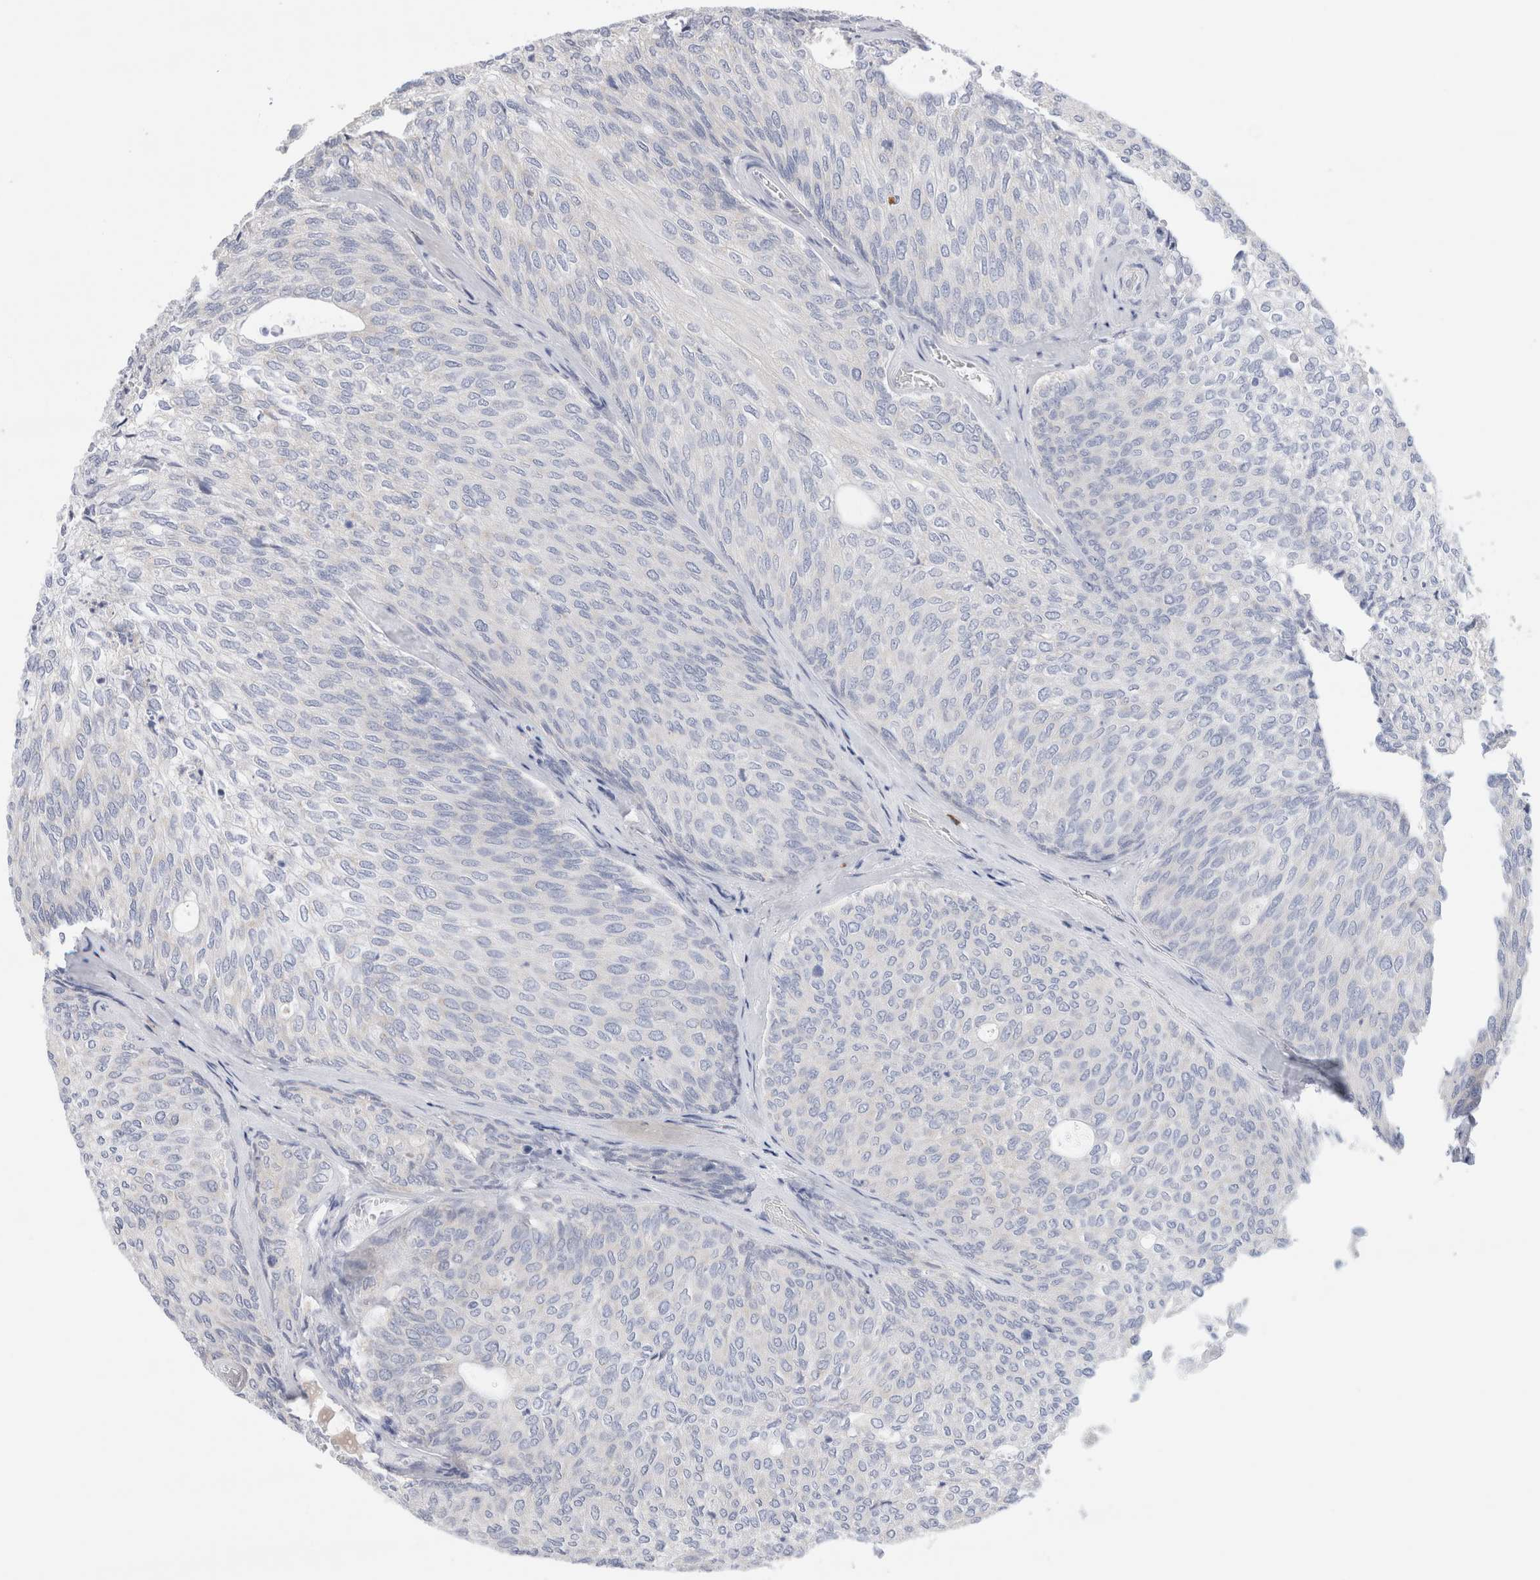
{"staining": {"intensity": "negative", "quantity": "none", "location": "none"}, "tissue": "urothelial cancer", "cell_type": "Tumor cells", "image_type": "cancer", "snomed": [{"axis": "morphology", "description": "Urothelial carcinoma, Low grade"}, {"axis": "topography", "description": "Urinary bladder"}], "caption": "This image is of urothelial carcinoma (low-grade) stained with immunohistochemistry to label a protein in brown with the nuclei are counter-stained blue. There is no positivity in tumor cells.", "gene": "SLC22A12", "patient": {"sex": "female", "age": 79}}